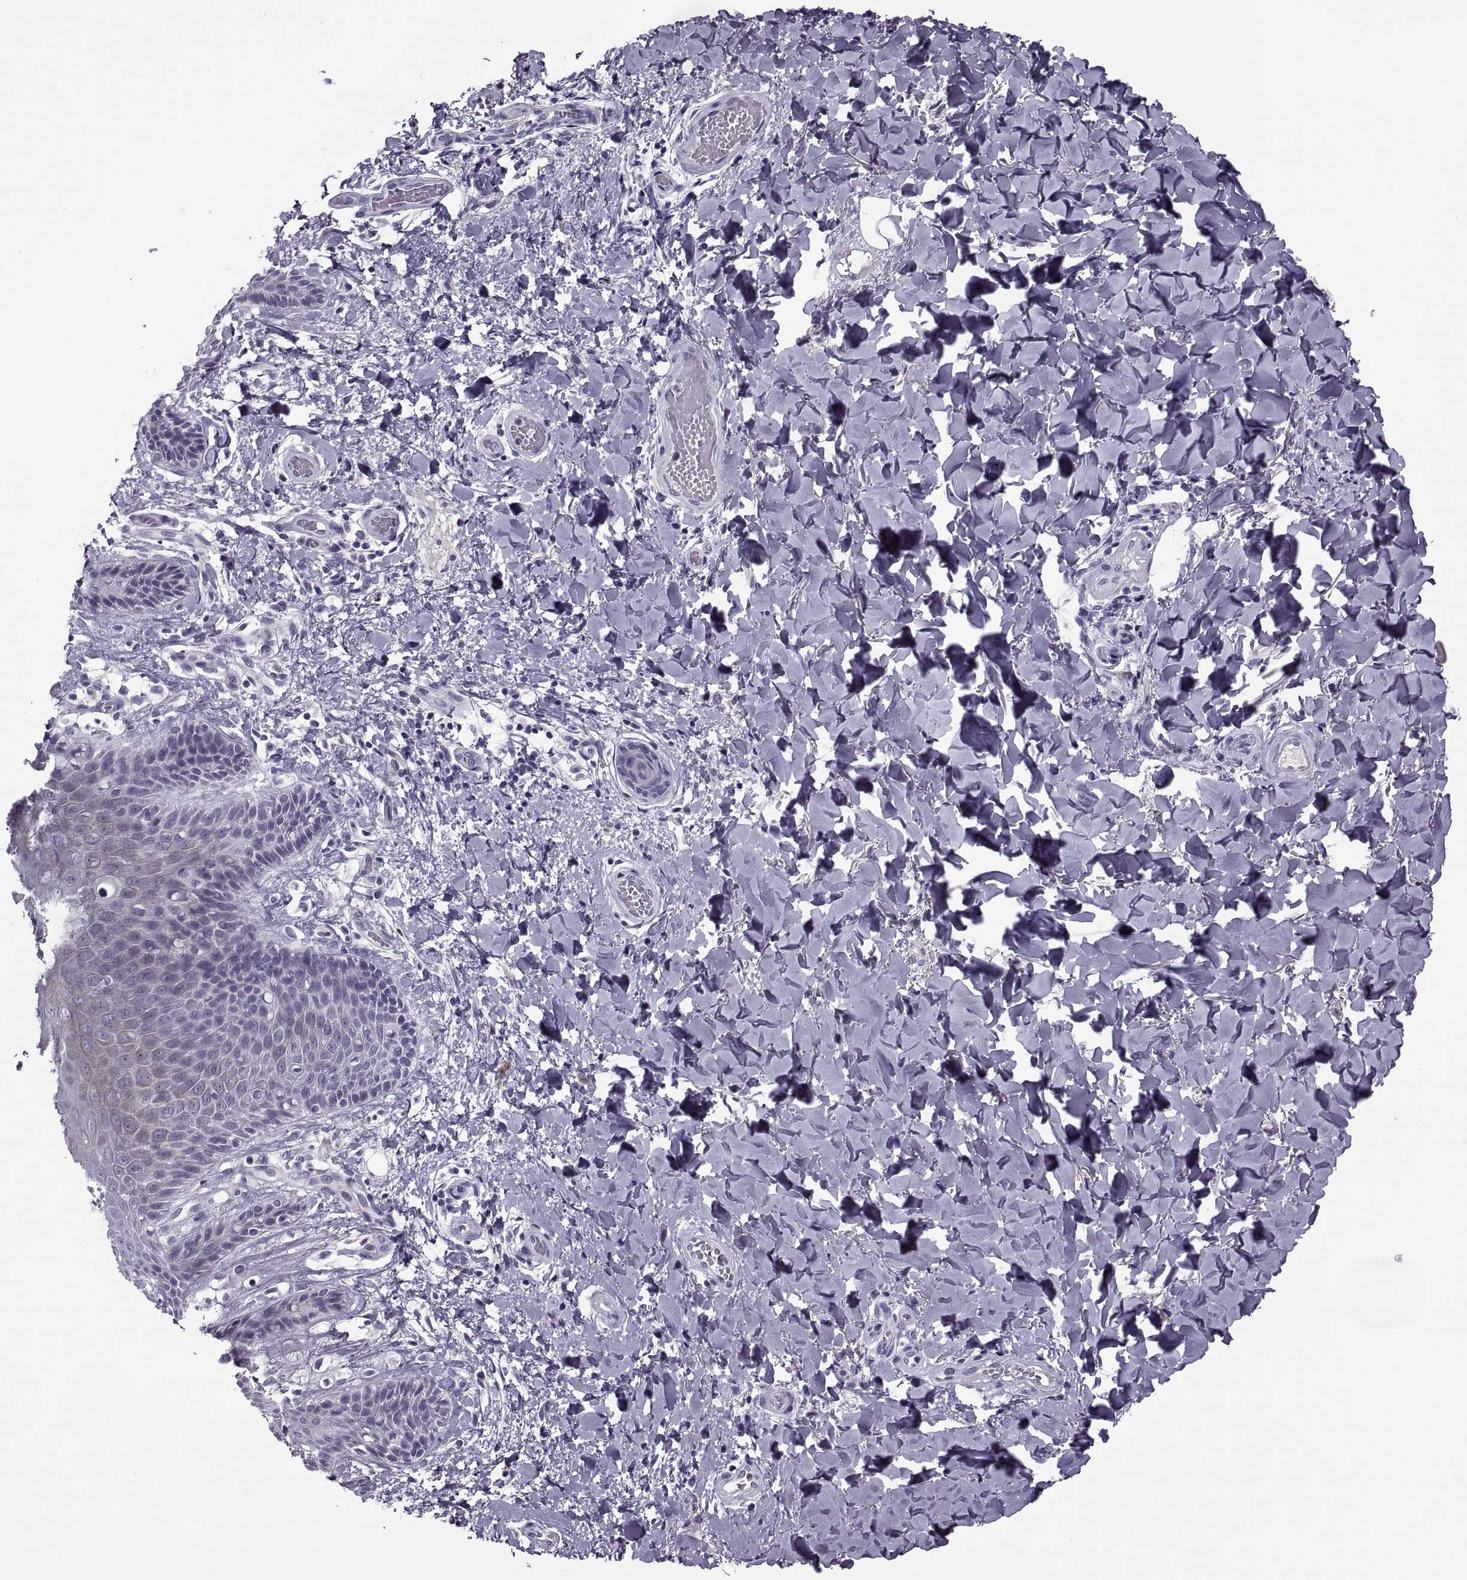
{"staining": {"intensity": "weak", "quantity": "<25%", "location": "cytoplasmic/membranous"}, "tissue": "skin", "cell_type": "Epidermal cells", "image_type": "normal", "snomed": [{"axis": "morphology", "description": "Normal tissue, NOS"}, {"axis": "topography", "description": "Anal"}], "caption": "This micrograph is of normal skin stained with IHC to label a protein in brown with the nuclei are counter-stained blue. There is no positivity in epidermal cells.", "gene": "MAGEB1", "patient": {"sex": "male", "age": 36}}